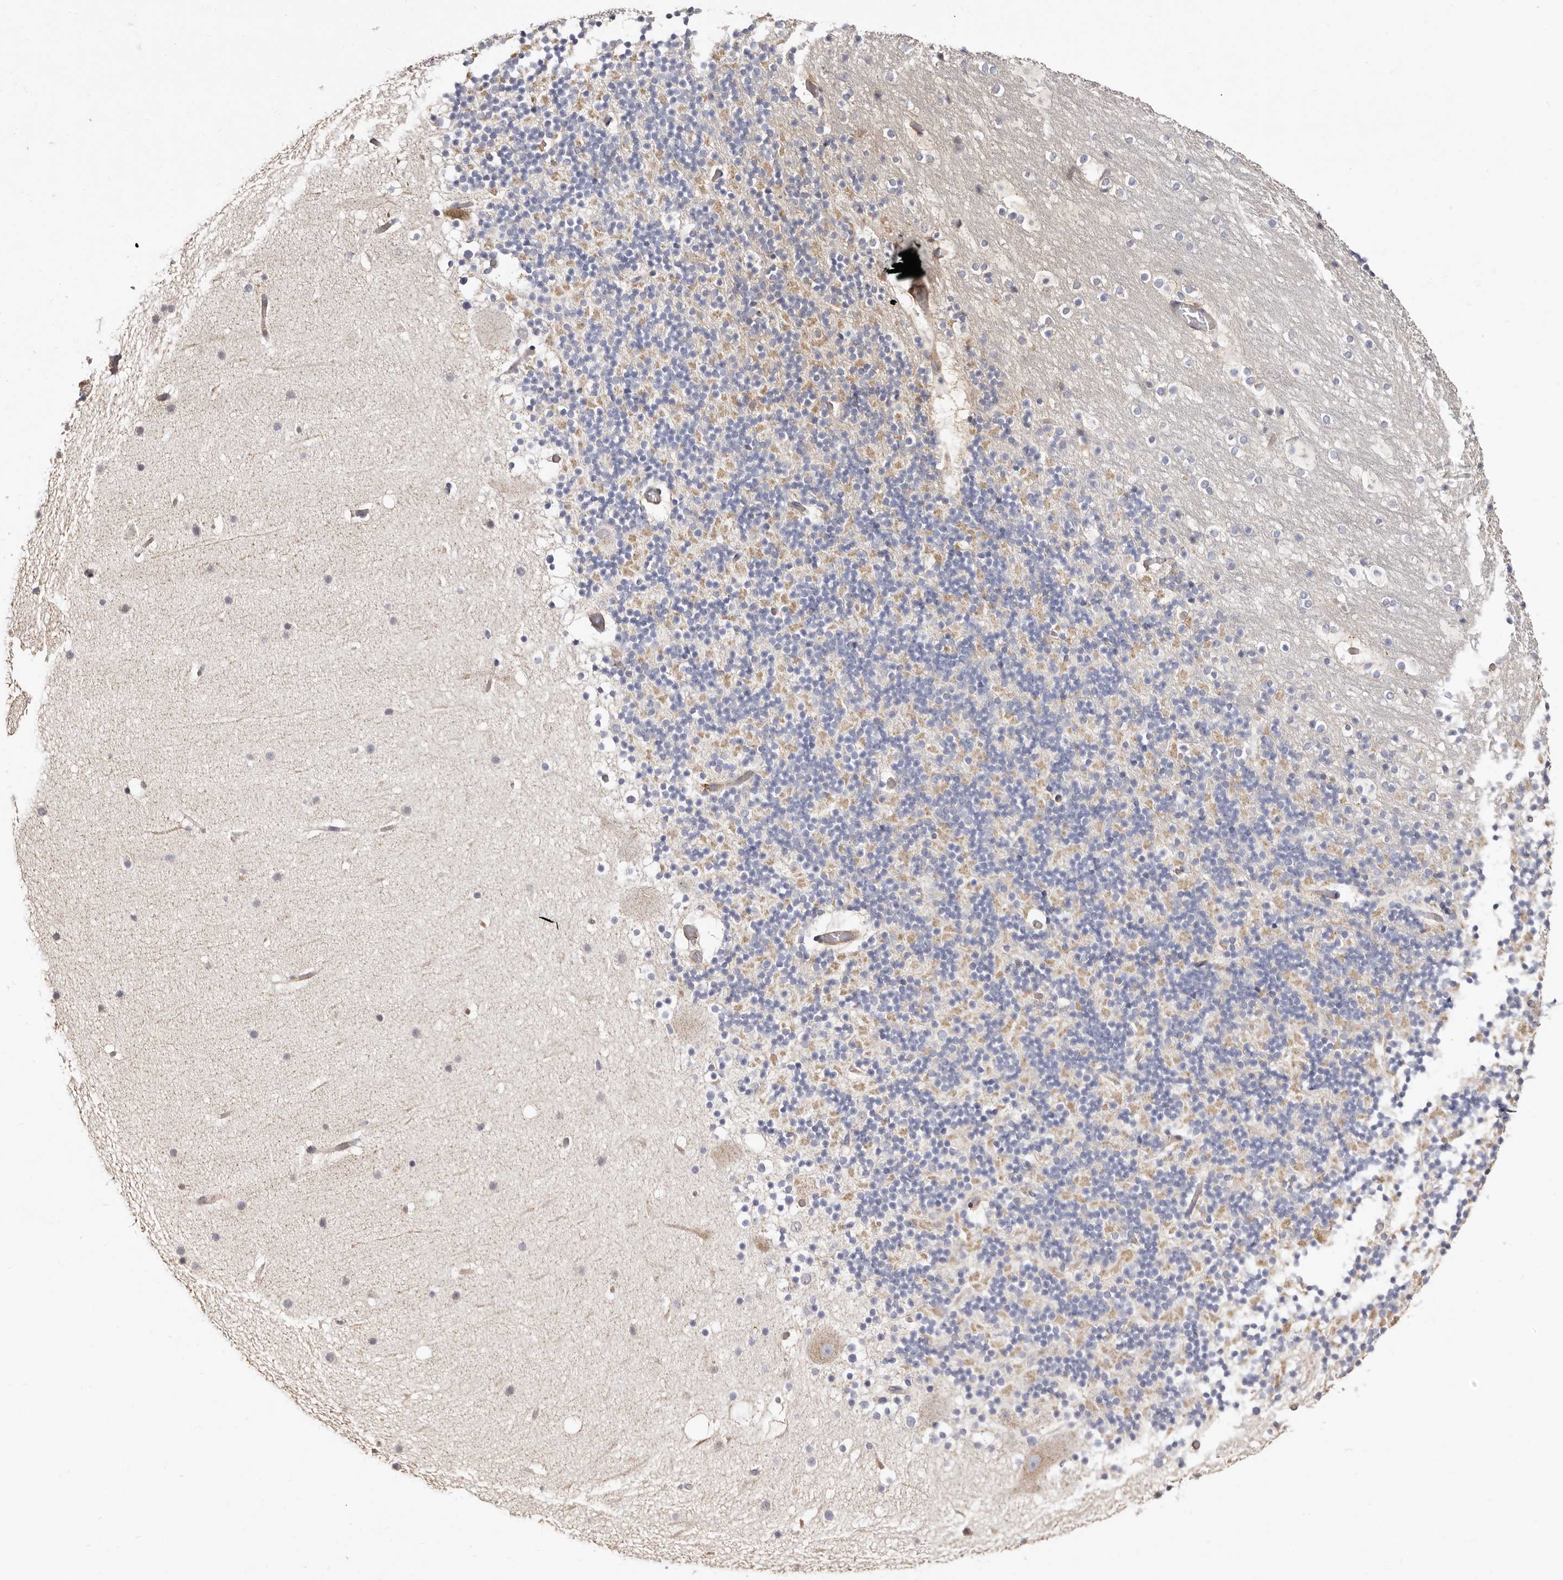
{"staining": {"intensity": "weak", "quantity": "<25%", "location": "cytoplasmic/membranous"}, "tissue": "cerebellum", "cell_type": "Cells in granular layer", "image_type": "normal", "snomed": [{"axis": "morphology", "description": "Normal tissue, NOS"}, {"axis": "topography", "description": "Cerebellum"}], "caption": "A high-resolution image shows IHC staining of normal cerebellum, which reveals no significant positivity in cells in granular layer. Brightfield microscopy of immunohistochemistry (IHC) stained with DAB (3,3'-diaminobenzidine) (brown) and hematoxylin (blue), captured at high magnification.", "gene": "BAIAP2L1", "patient": {"sex": "male", "age": 57}}